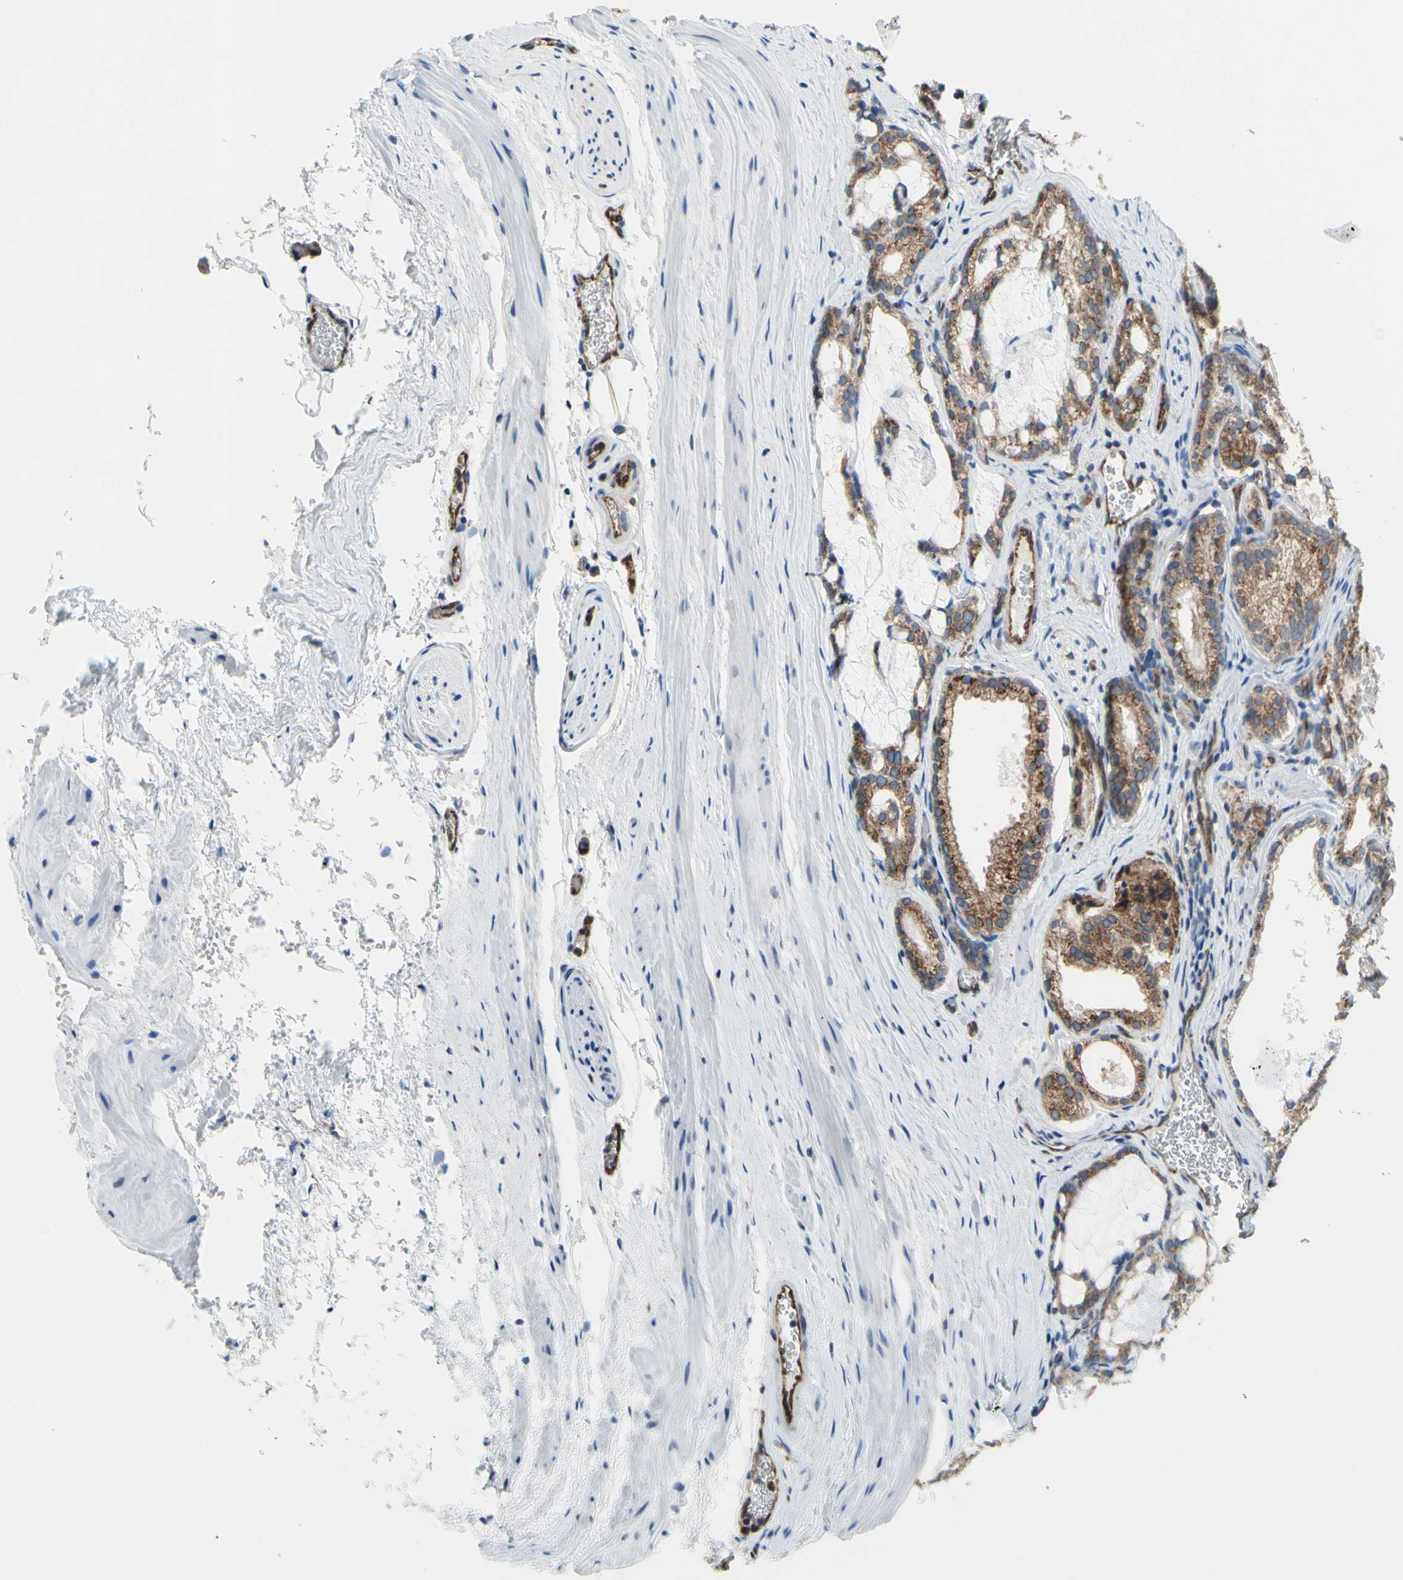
{"staining": {"intensity": "moderate", "quantity": ">75%", "location": "cytoplasmic/membranous"}, "tissue": "prostate cancer", "cell_type": "Tumor cells", "image_type": "cancer", "snomed": [{"axis": "morphology", "description": "Adenocarcinoma, Low grade"}, {"axis": "topography", "description": "Prostate"}], "caption": "Tumor cells reveal moderate cytoplasmic/membranous expression in about >75% of cells in prostate adenocarcinoma (low-grade). (Brightfield microscopy of DAB IHC at high magnification).", "gene": "MGST2", "patient": {"sex": "male", "age": 59}}